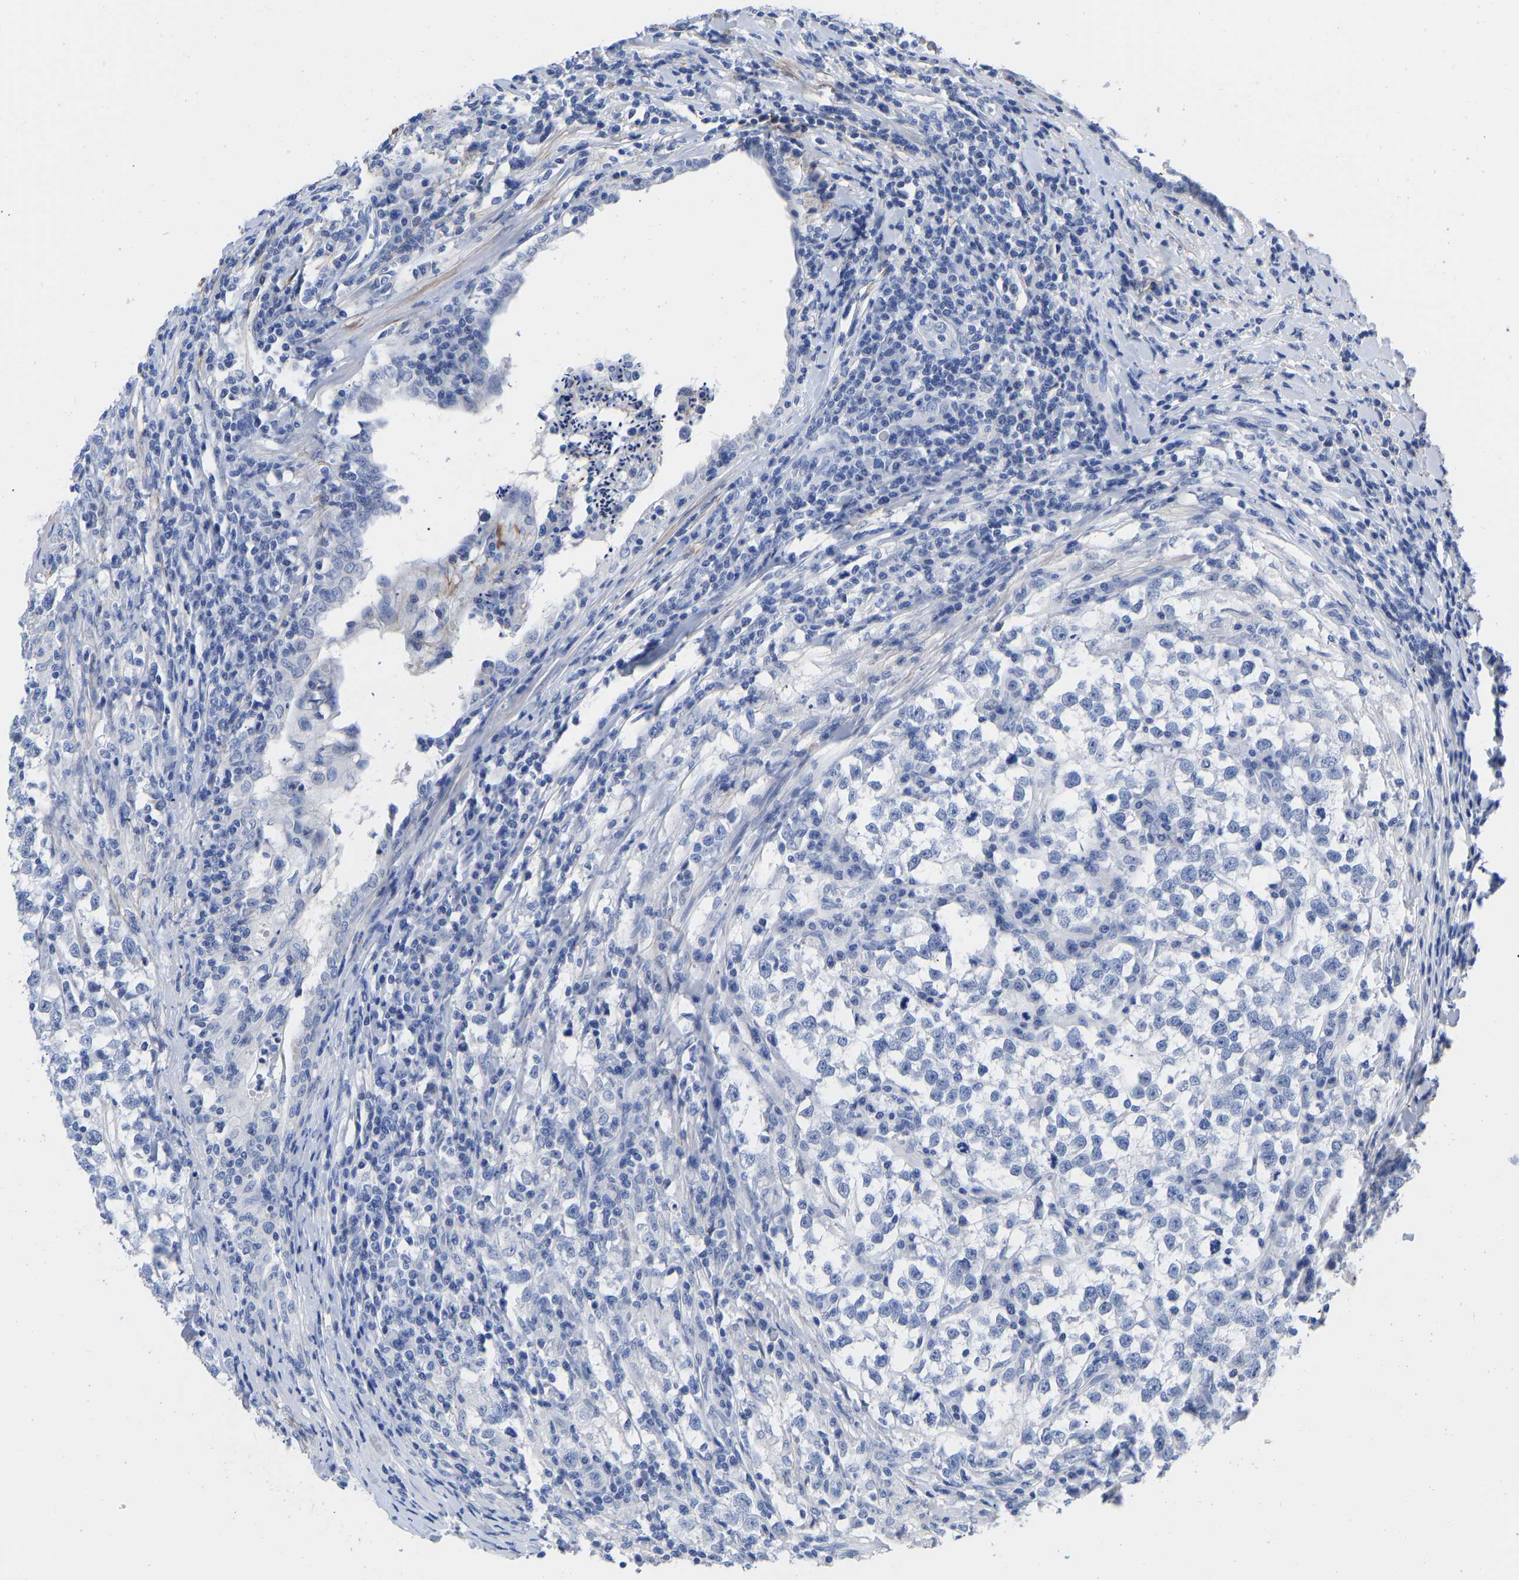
{"staining": {"intensity": "negative", "quantity": "none", "location": "none"}, "tissue": "testis cancer", "cell_type": "Tumor cells", "image_type": "cancer", "snomed": [{"axis": "morphology", "description": "Normal tissue, NOS"}, {"axis": "morphology", "description": "Seminoma, NOS"}, {"axis": "topography", "description": "Testis"}], "caption": "A photomicrograph of human testis cancer is negative for staining in tumor cells.", "gene": "GPA33", "patient": {"sex": "male", "age": 43}}